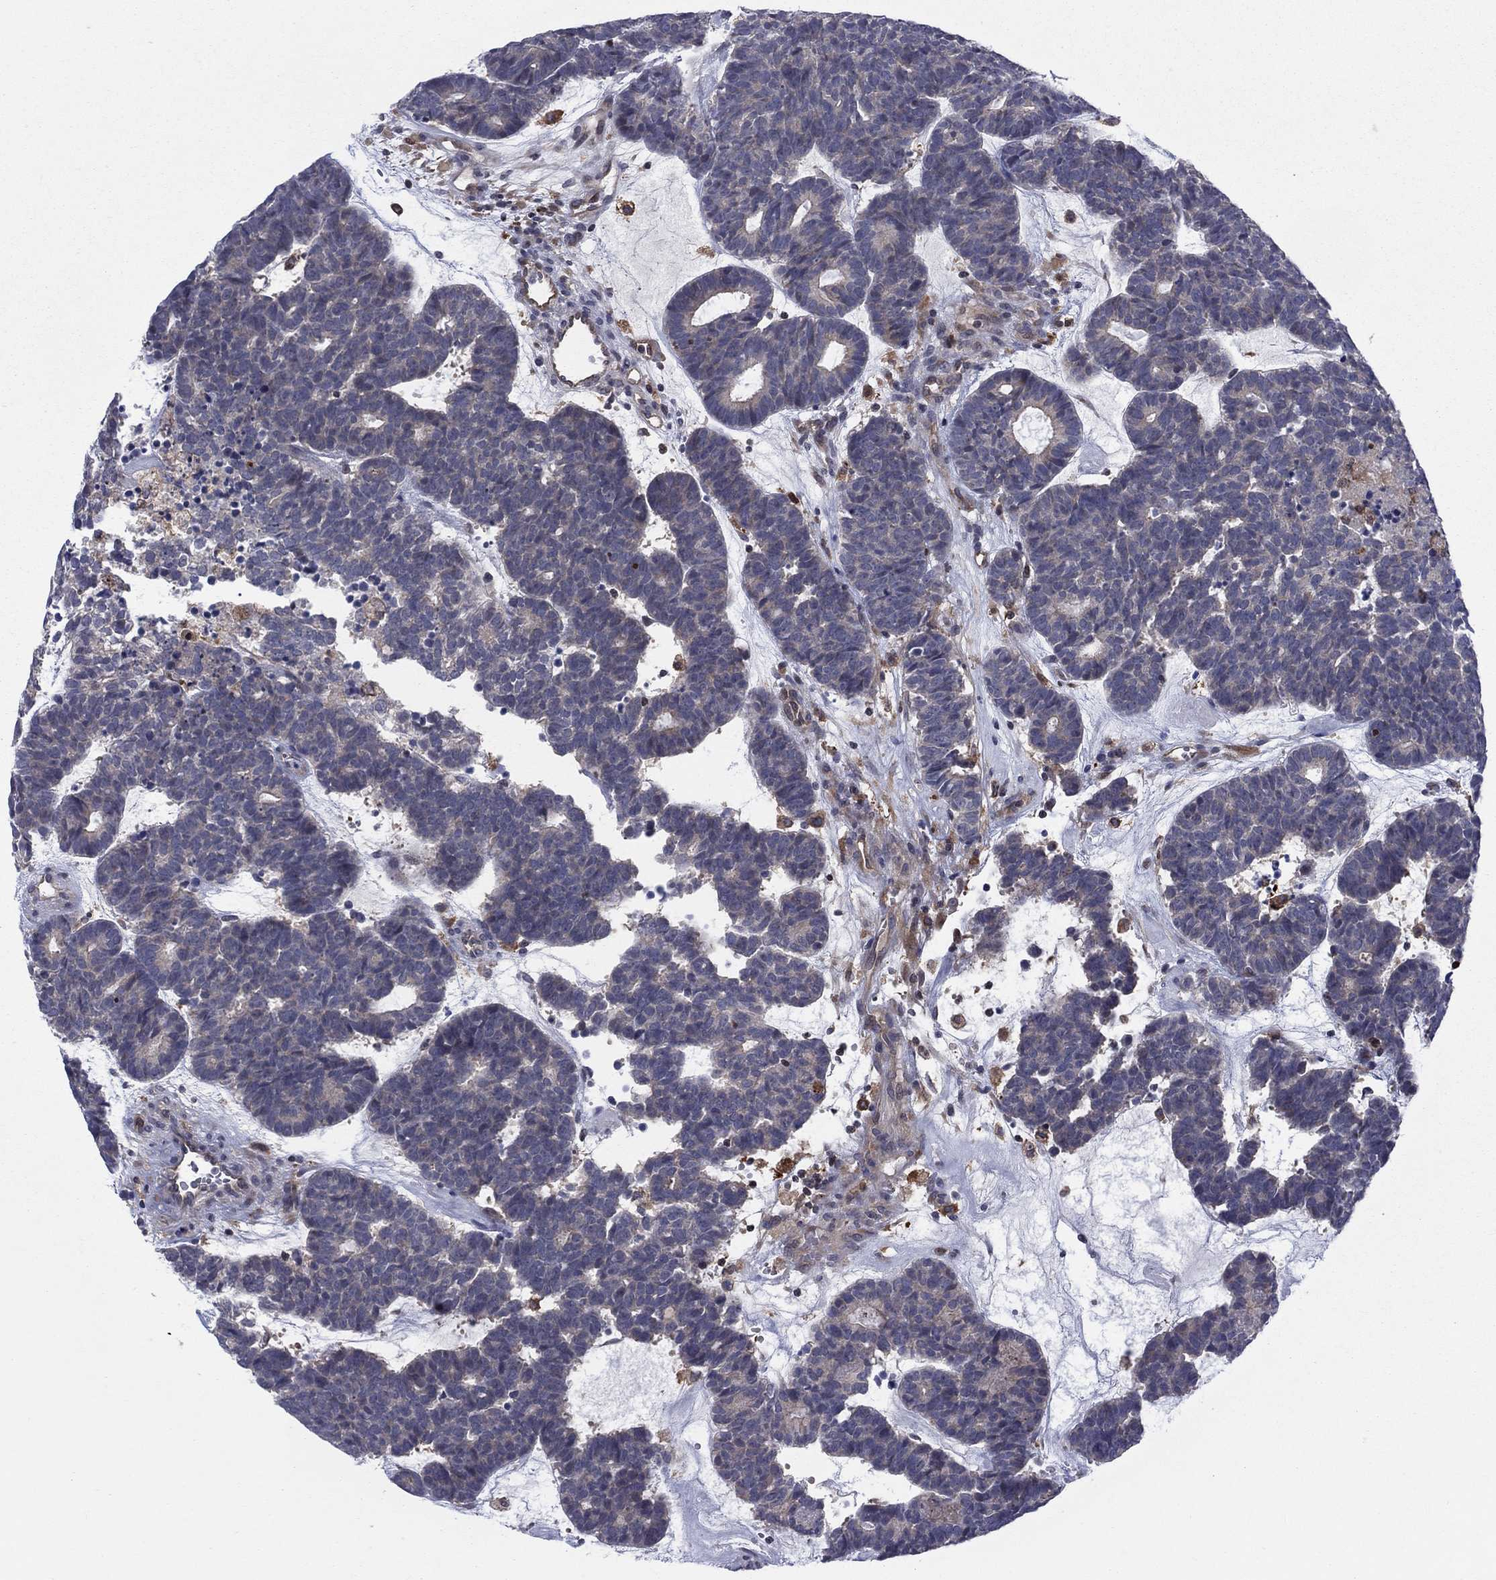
{"staining": {"intensity": "negative", "quantity": "none", "location": "none"}, "tissue": "head and neck cancer", "cell_type": "Tumor cells", "image_type": "cancer", "snomed": [{"axis": "morphology", "description": "Adenocarcinoma, NOS"}, {"axis": "topography", "description": "Head-Neck"}], "caption": "Tumor cells are negative for brown protein staining in adenocarcinoma (head and neck). (DAB (3,3'-diaminobenzidine) immunohistochemistry (IHC) with hematoxylin counter stain).", "gene": "ZNHIT3", "patient": {"sex": "female", "age": 81}}